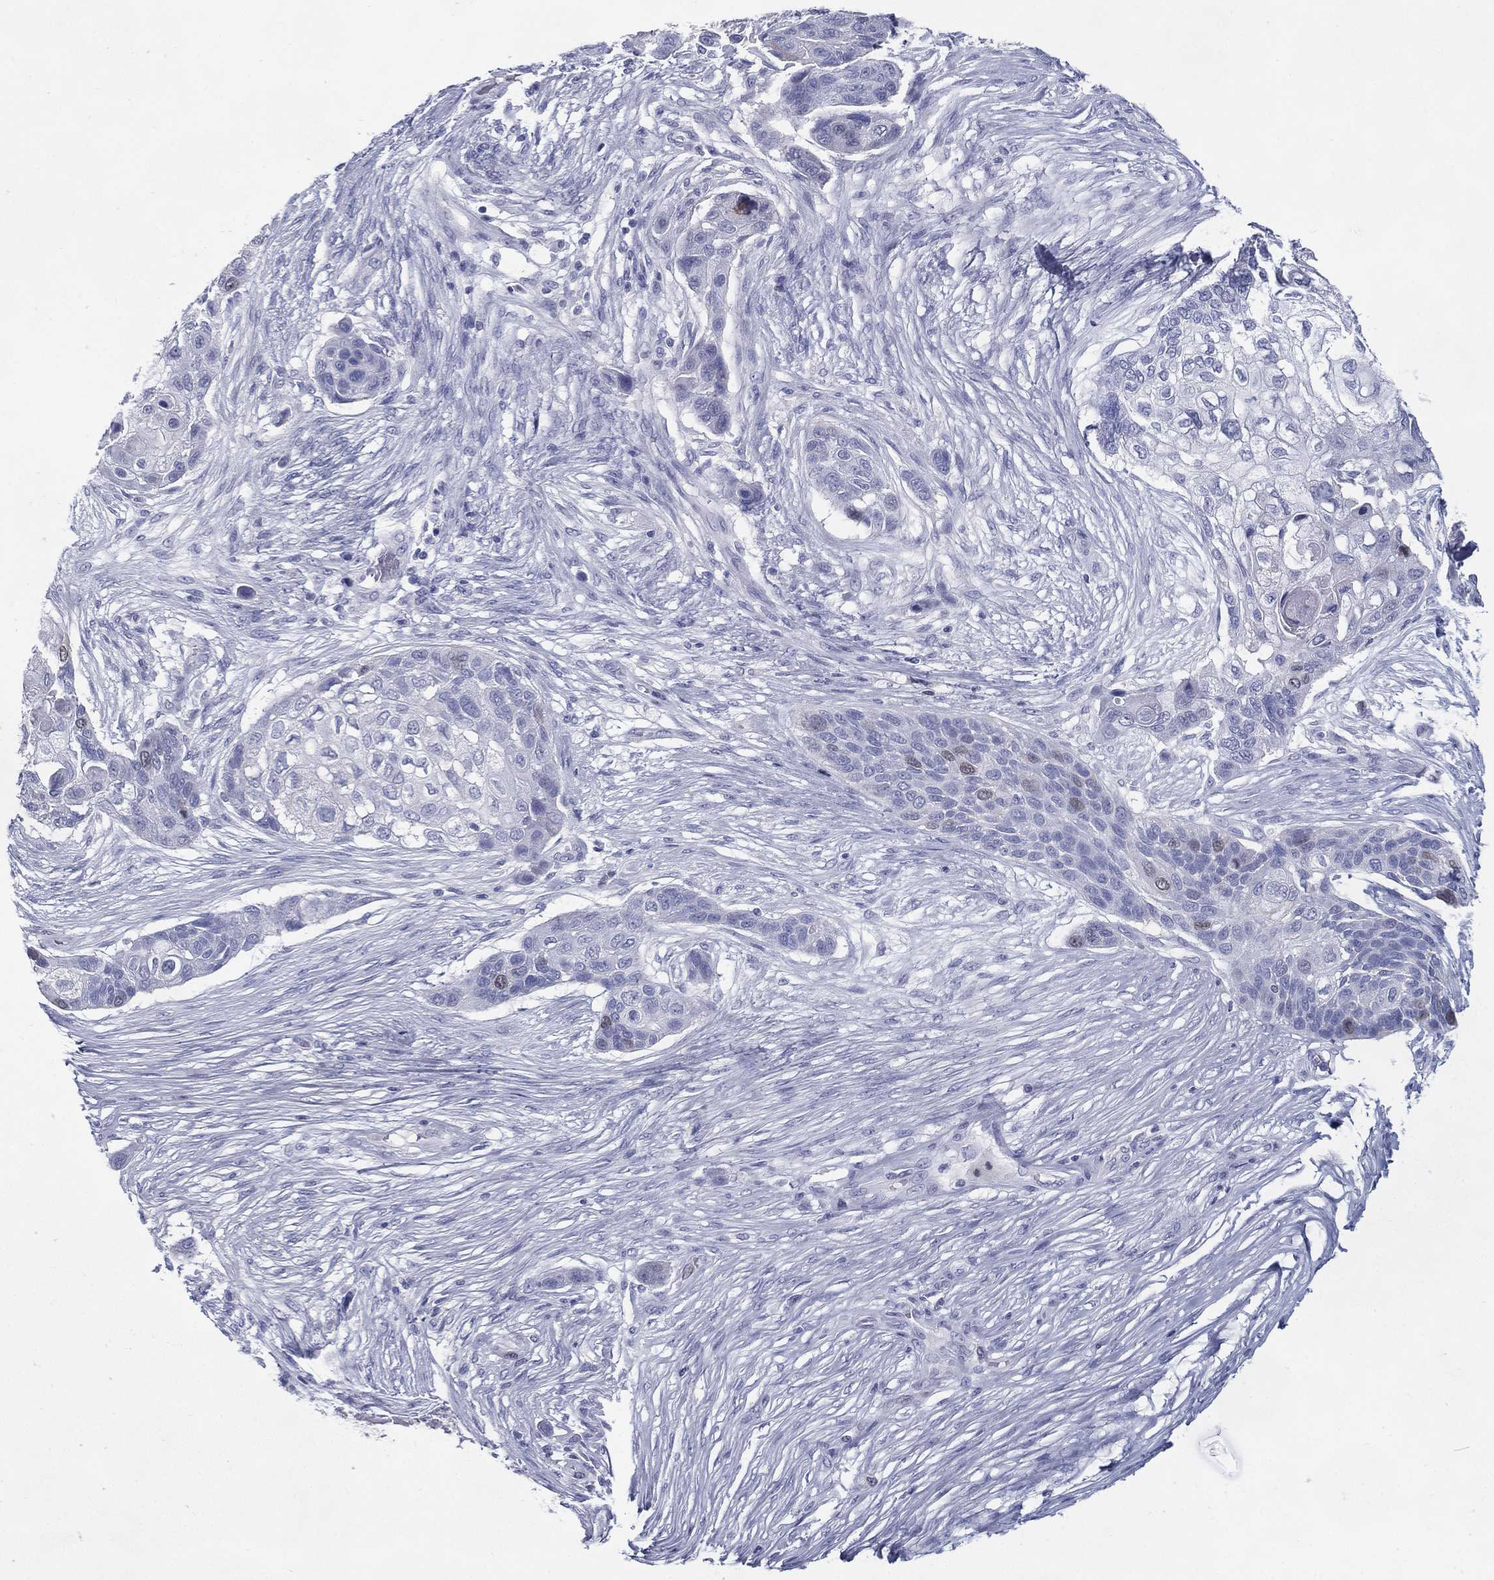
{"staining": {"intensity": "negative", "quantity": "none", "location": "none"}, "tissue": "lung cancer", "cell_type": "Tumor cells", "image_type": "cancer", "snomed": [{"axis": "morphology", "description": "Squamous cell carcinoma, NOS"}, {"axis": "topography", "description": "Lung"}], "caption": "The histopathology image reveals no staining of tumor cells in lung squamous cell carcinoma.", "gene": "KIF2C", "patient": {"sex": "male", "age": 69}}